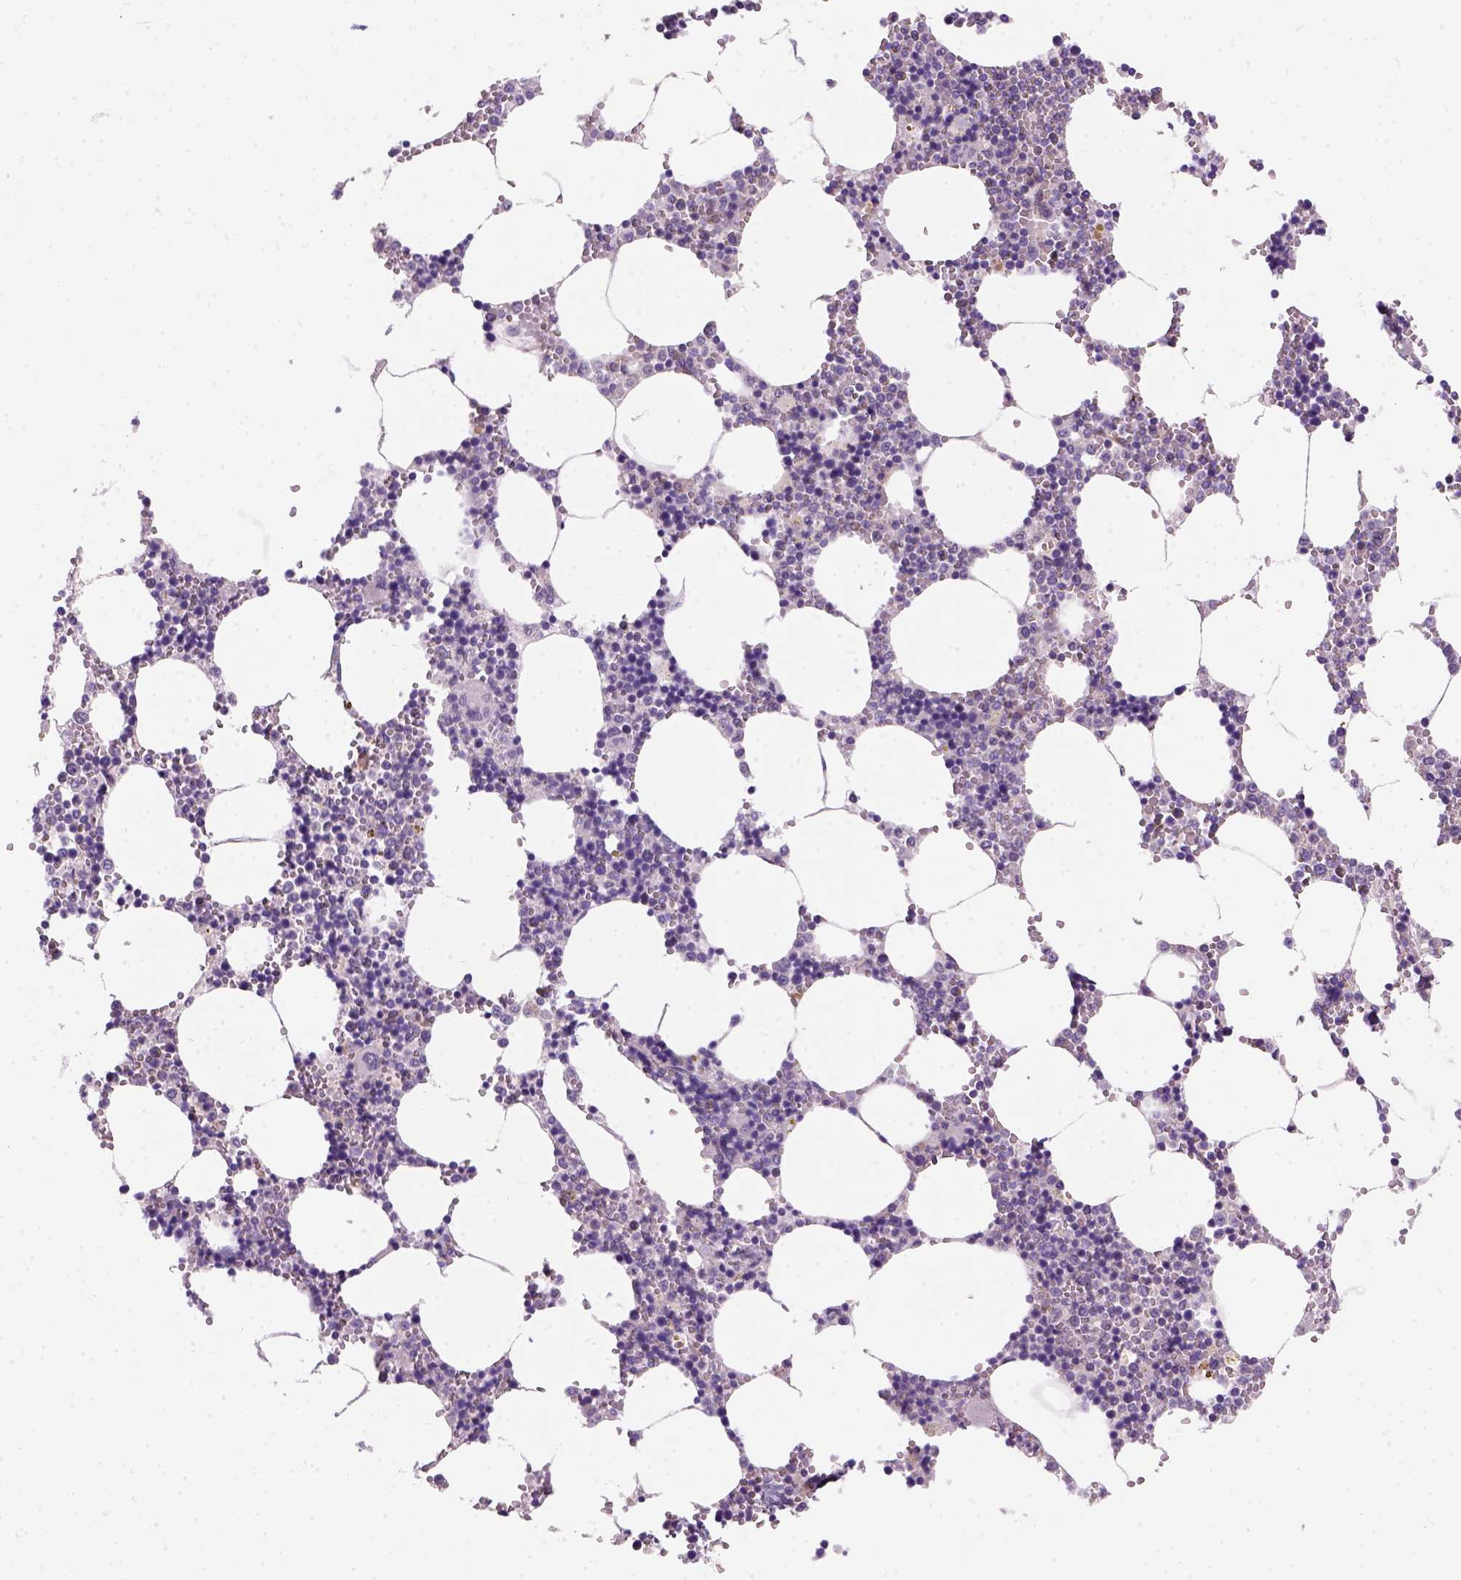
{"staining": {"intensity": "weak", "quantity": "<25%", "location": "cytoplasmic/membranous"}, "tissue": "bone marrow", "cell_type": "Hematopoietic cells", "image_type": "normal", "snomed": [{"axis": "morphology", "description": "Normal tissue, NOS"}, {"axis": "topography", "description": "Bone marrow"}], "caption": "DAB immunohistochemical staining of unremarkable bone marrow displays no significant positivity in hematopoietic cells.", "gene": "VSTM5", "patient": {"sex": "male", "age": 54}}